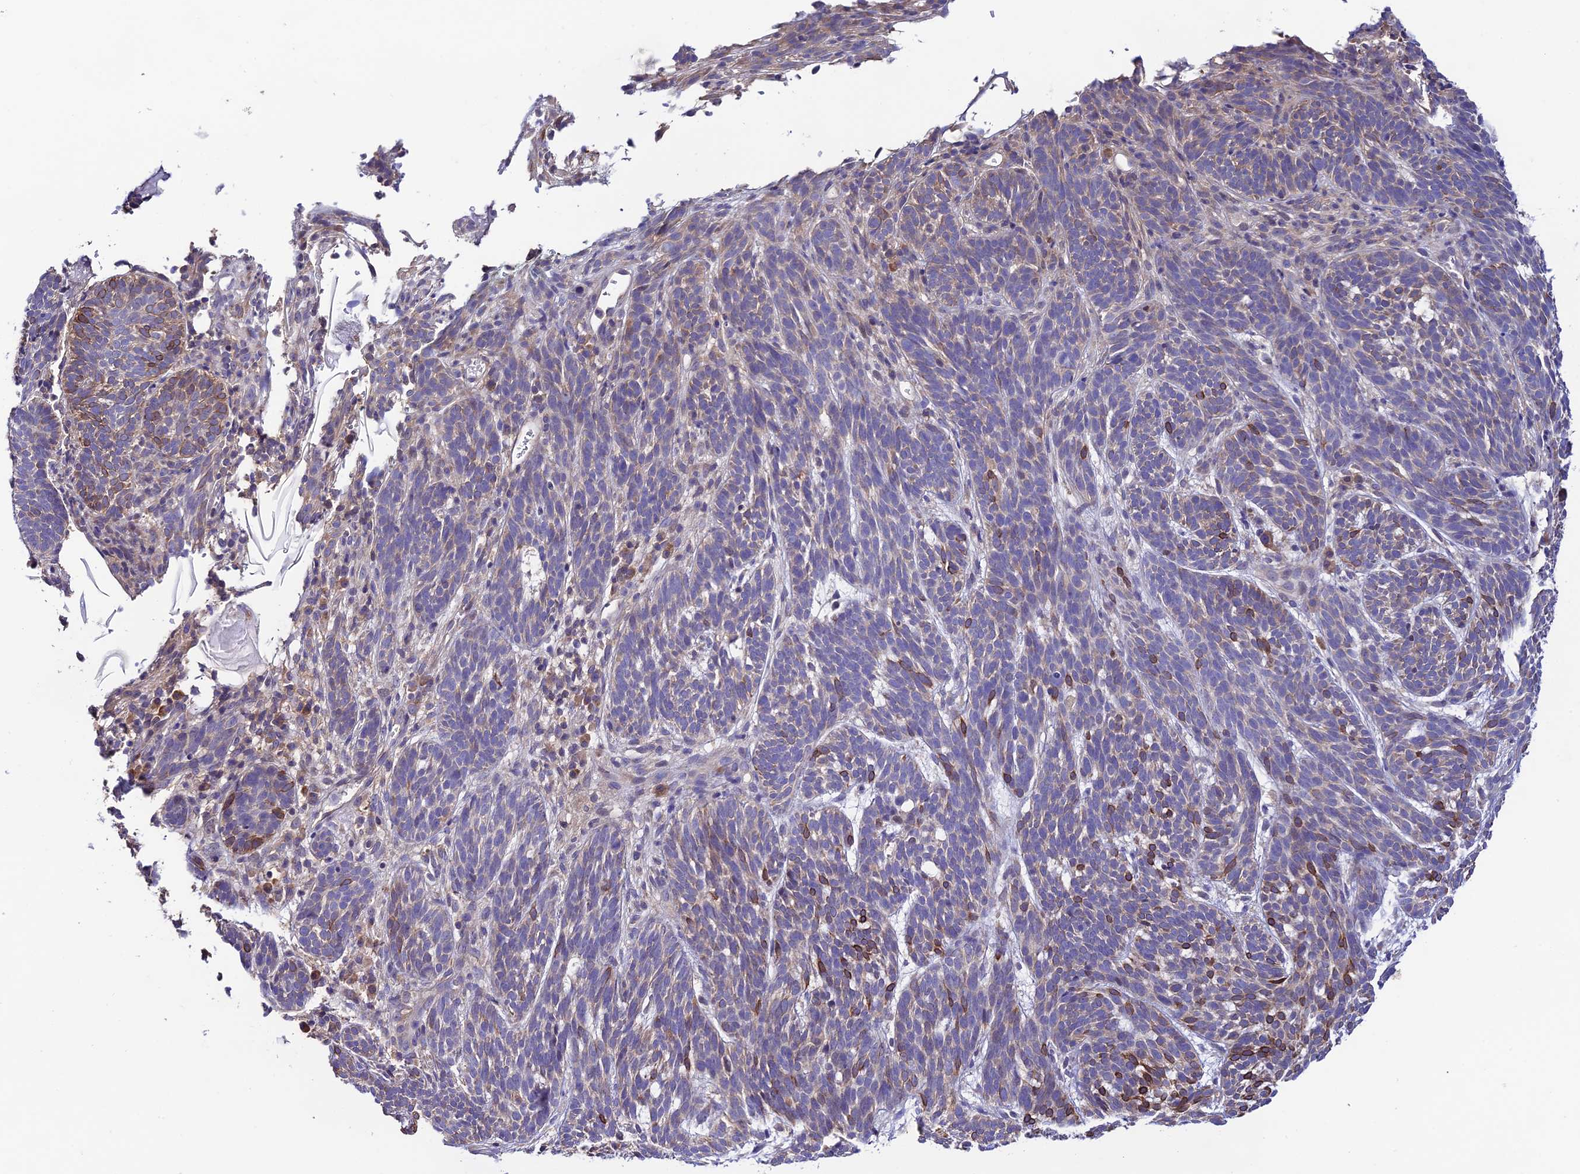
{"staining": {"intensity": "strong", "quantity": "<25%", "location": "cytoplasmic/membranous"}, "tissue": "skin cancer", "cell_type": "Tumor cells", "image_type": "cancer", "snomed": [{"axis": "morphology", "description": "Basal cell carcinoma"}, {"axis": "topography", "description": "Skin"}], "caption": "Protein staining exhibits strong cytoplasmic/membranous expression in about <25% of tumor cells in skin cancer (basal cell carcinoma). (DAB (3,3'-diaminobenzidine) = brown stain, brightfield microscopy at high magnification).", "gene": "BRME1", "patient": {"sex": "male", "age": 71}}